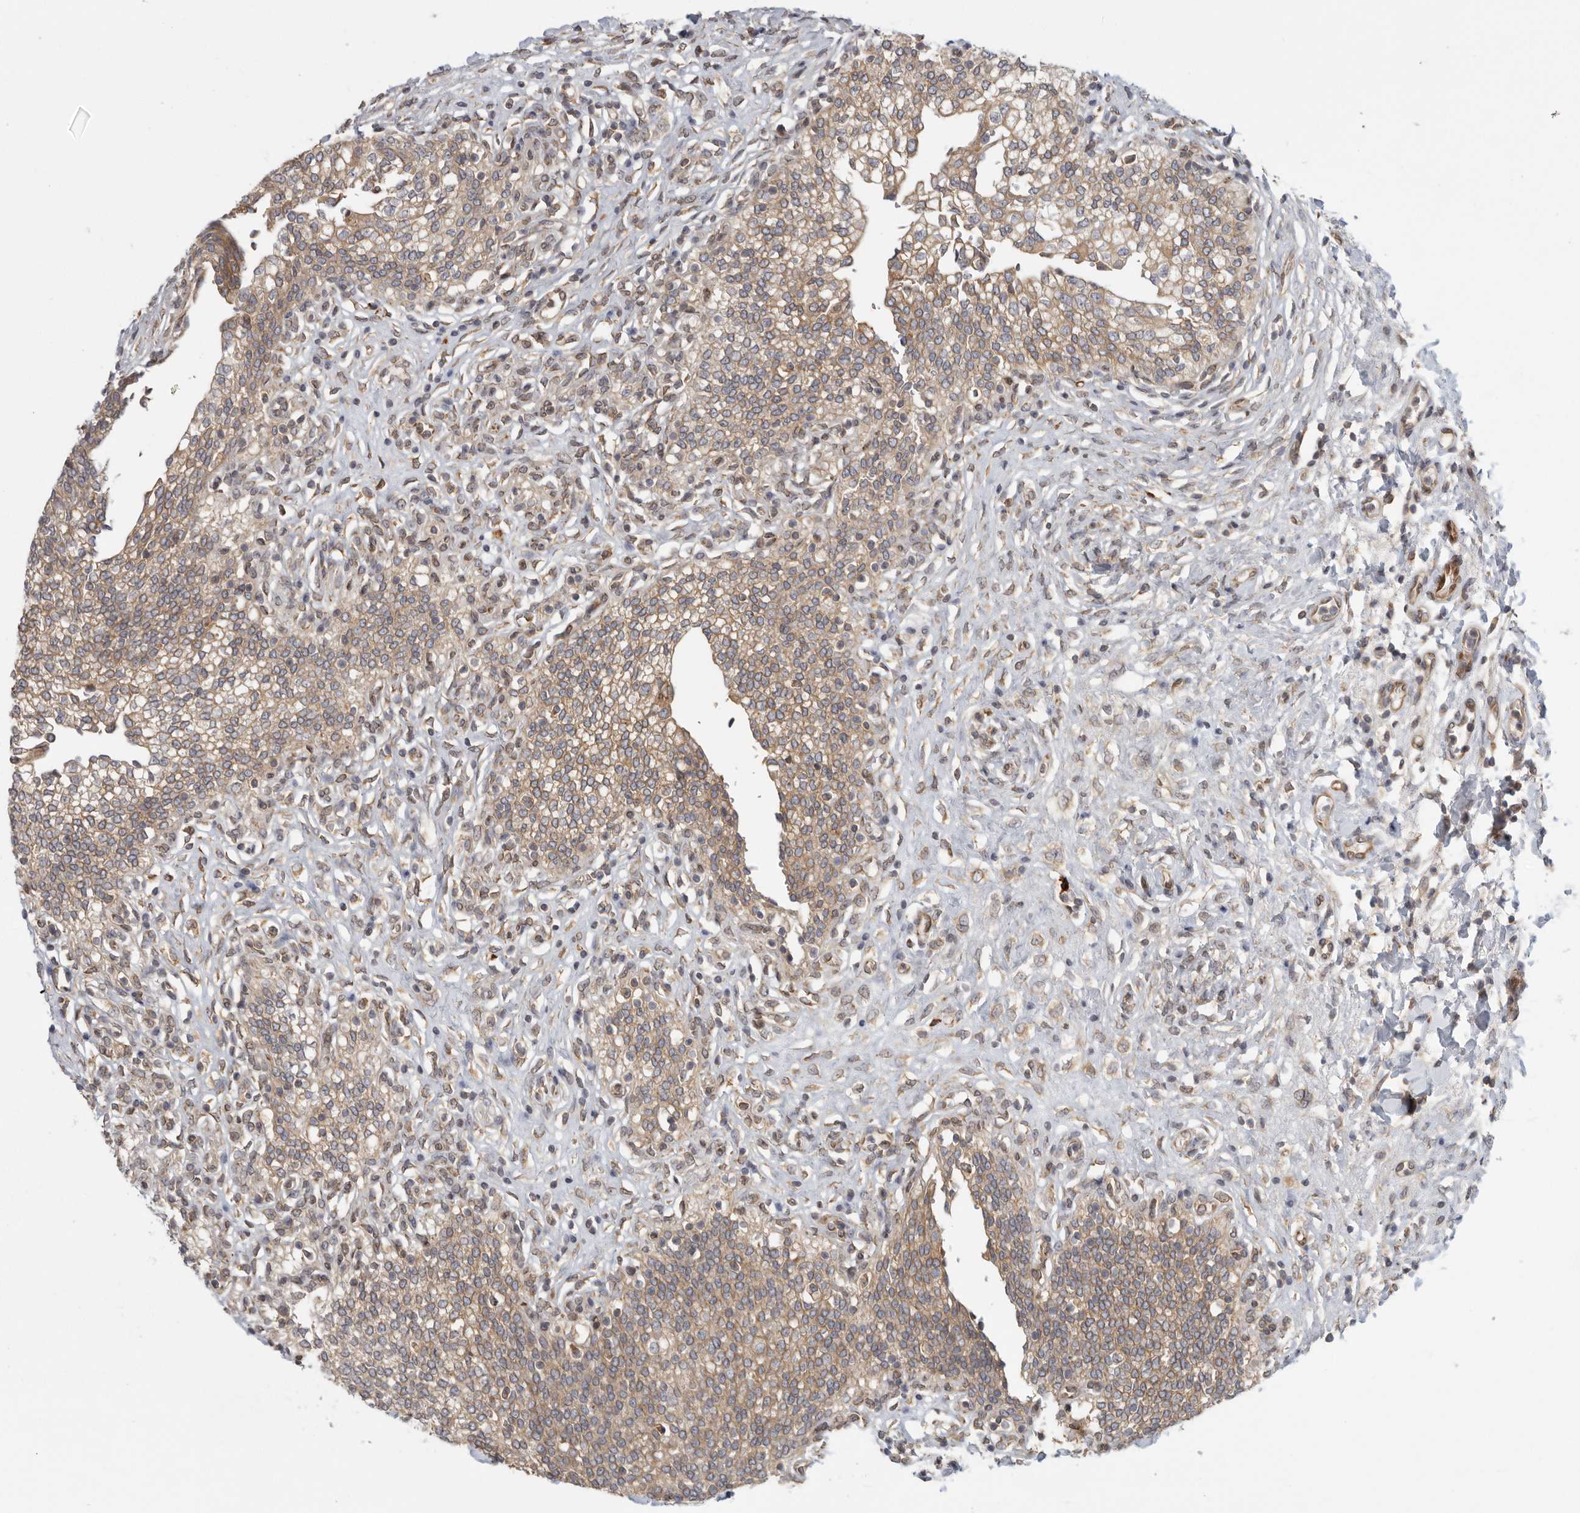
{"staining": {"intensity": "moderate", "quantity": ">75%", "location": "cytoplasmic/membranous"}, "tissue": "urinary bladder", "cell_type": "Urothelial cells", "image_type": "normal", "snomed": [{"axis": "morphology", "description": "Urothelial carcinoma, High grade"}, {"axis": "topography", "description": "Urinary bladder"}], "caption": "About >75% of urothelial cells in benign urinary bladder exhibit moderate cytoplasmic/membranous protein staining as visualized by brown immunohistochemical staining.", "gene": "BCAP29", "patient": {"sex": "male", "age": 46}}